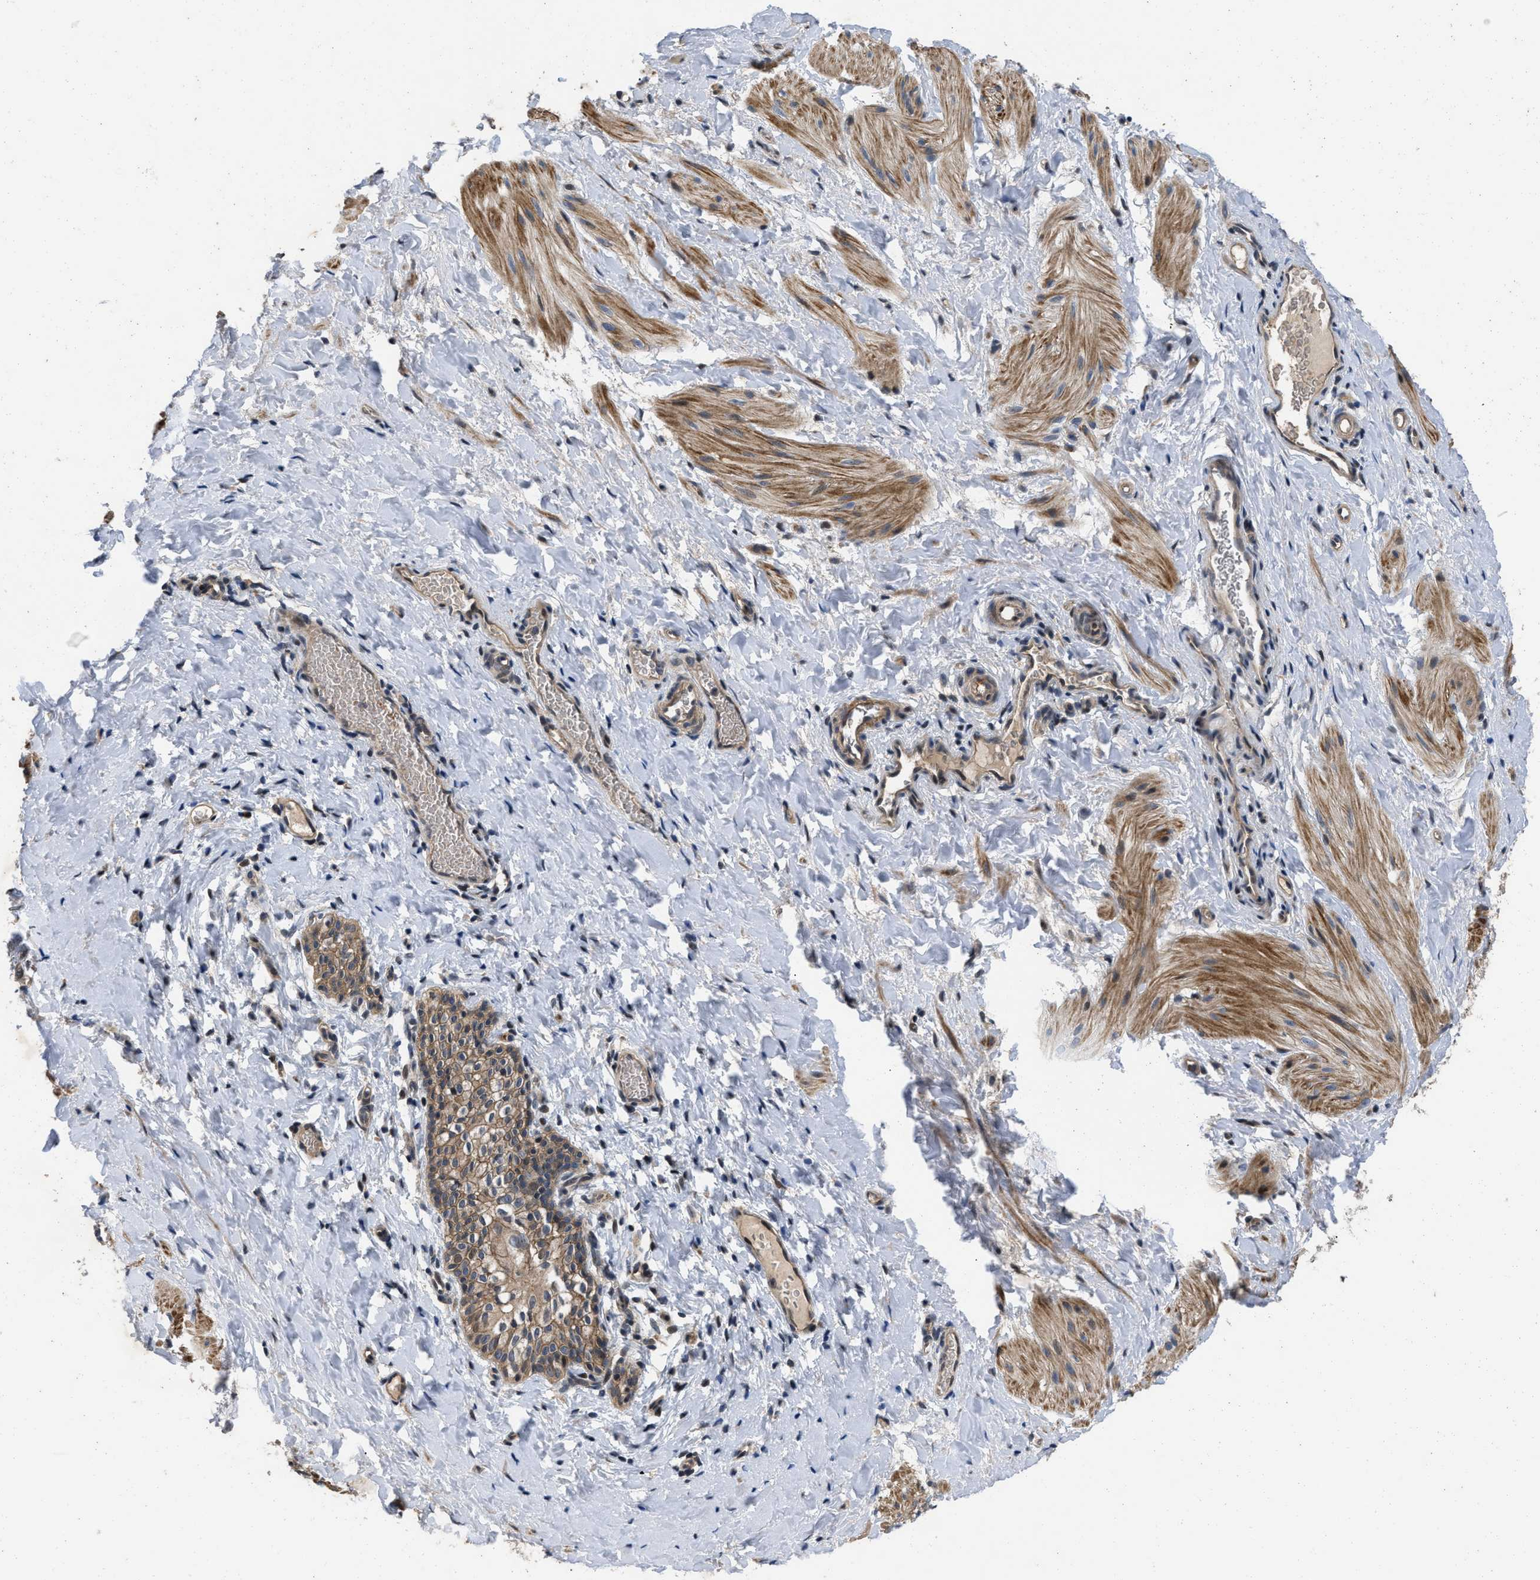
{"staining": {"intensity": "moderate", "quantity": ">75%", "location": "cytoplasmic/membranous"}, "tissue": "smooth muscle", "cell_type": "Smooth muscle cells", "image_type": "normal", "snomed": [{"axis": "morphology", "description": "Normal tissue, NOS"}, {"axis": "topography", "description": "Smooth muscle"}], "caption": "An immunohistochemistry image of unremarkable tissue is shown. Protein staining in brown shows moderate cytoplasmic/membranous positivity in smooth muscle within smooth muscle cells. (Brightfield microscopy of DAB IHC at high magnification).", "gene": "PRDM14", "patient": {"sex": "male", "age": 16}}